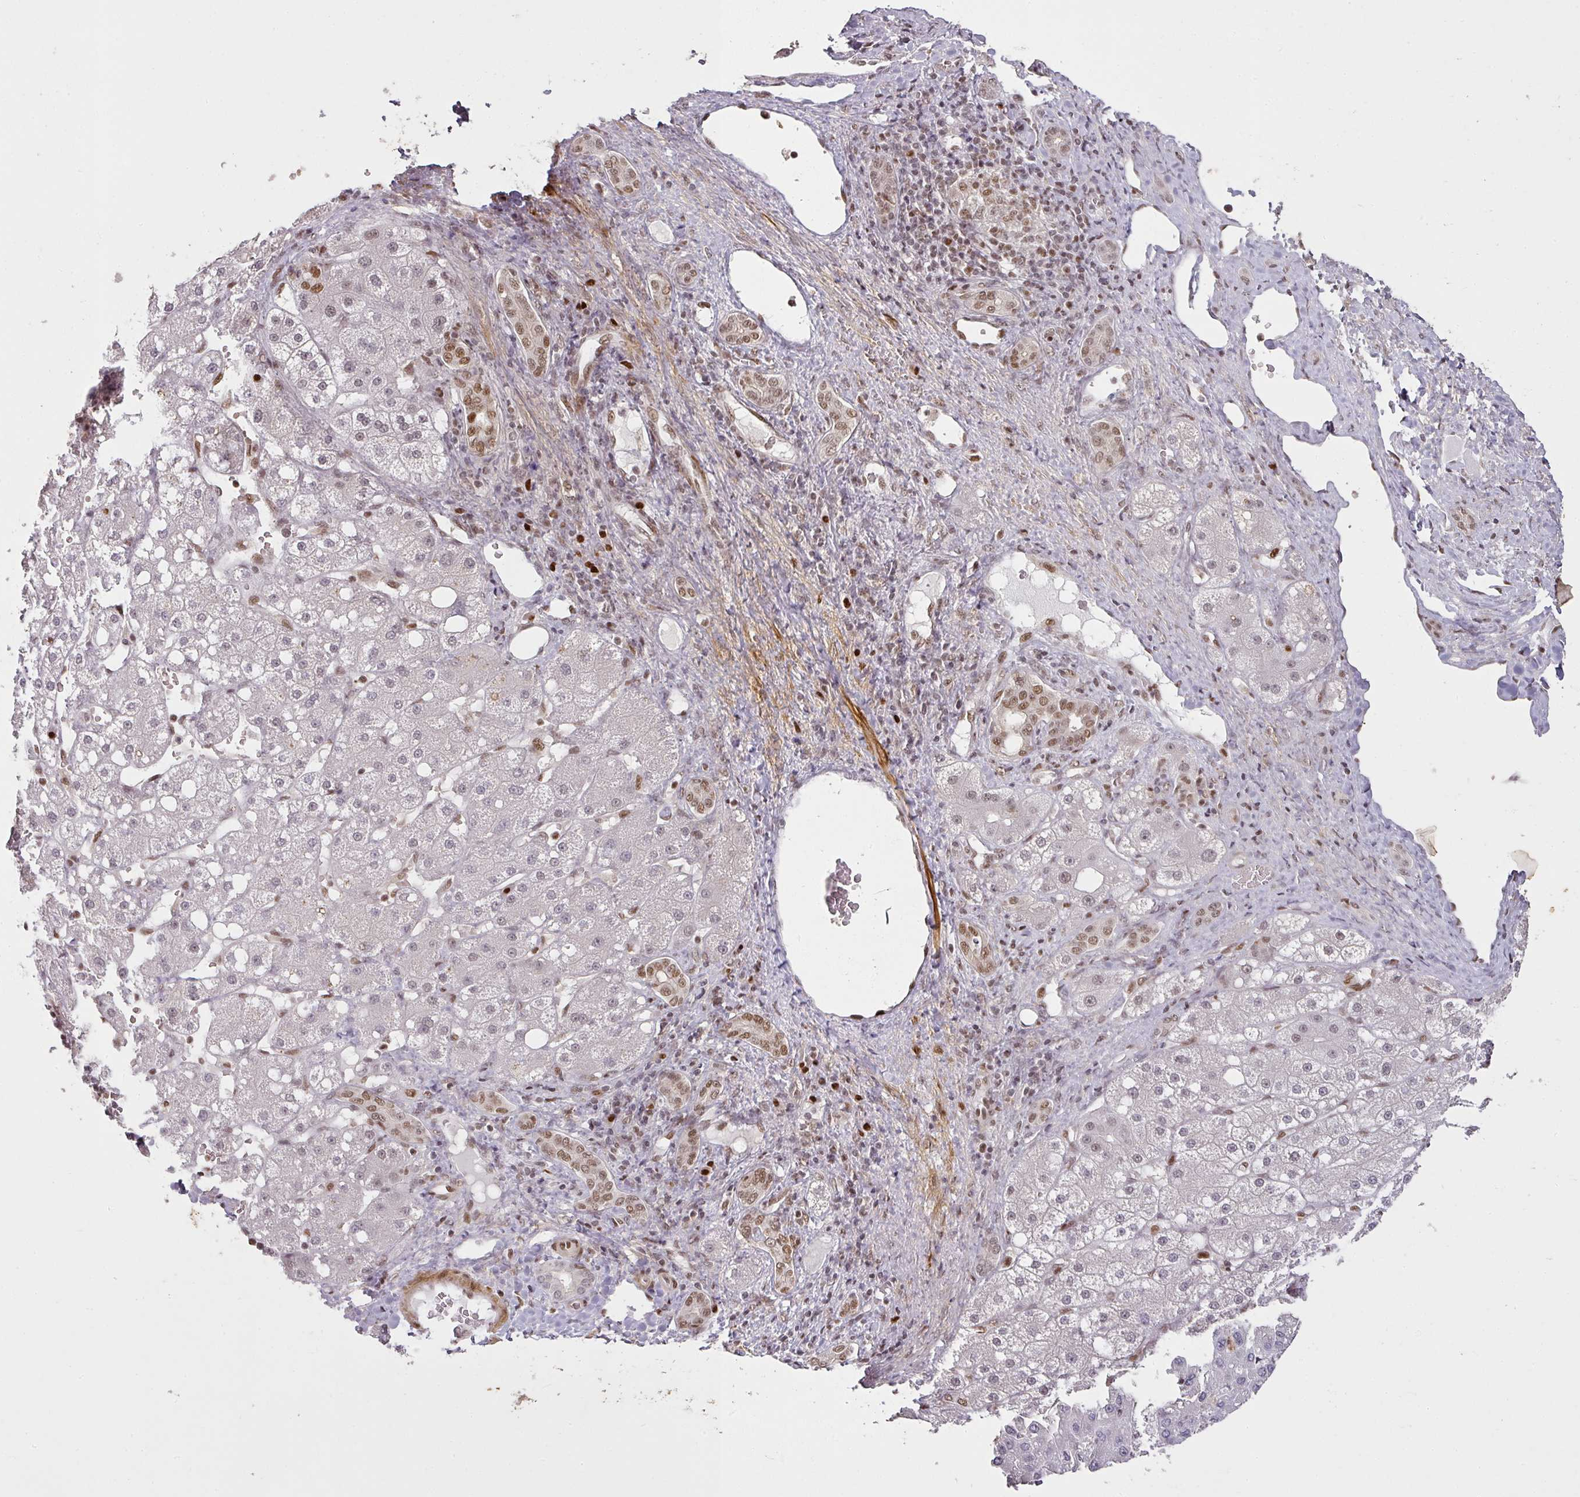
{"staining": {"intensity": "weak", "quantity": "<25%", "location": "nuclear"}, "tissue": "liver cancer", "cell_type": "Tumor cells", "image_type": "cancer", "snomed": [{"axis": "morphology", "description": "Carcinoma, Hepatocellular, NOS"}, {"axis": "topography", "description": "Liver"}], "caption": "This photomicrograph is of liver cancer (hepatocellular carcinoma) stained with immunohistochemistry (IHC) to label a protein in brown with the nuclei are counter-stained blue. There is no staining in tumor cells.", "gene": "GPRIN2", "patient": {"sex": "male", "age": 67}}